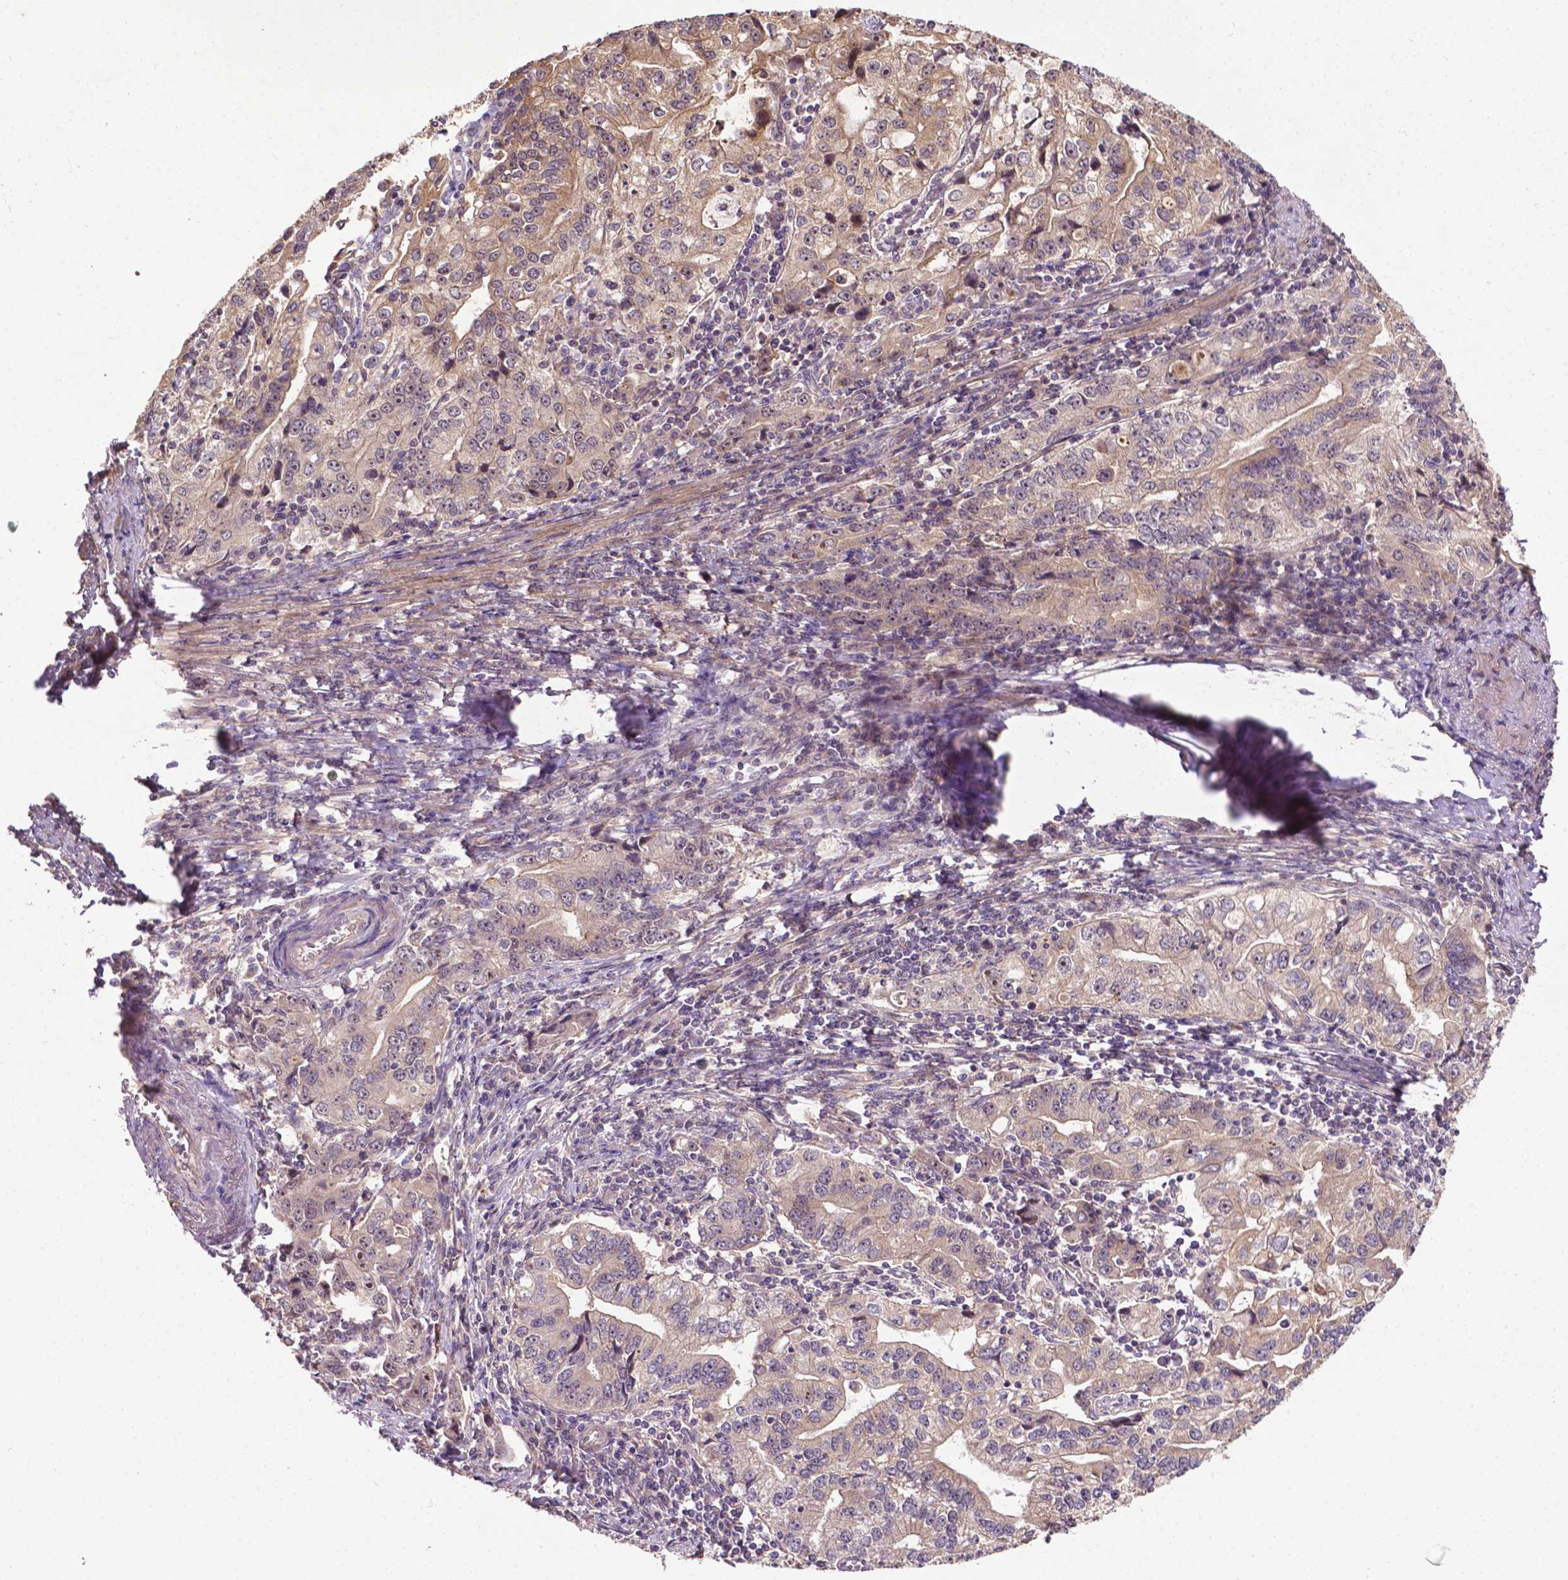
{"staining": {"intensity": "weak", "quantity": "25%-75%", "location": "cytoplasmic/membranous"}, "tissue": "stomach cancer", "cell_type": "Tumor cells", "image_type": "cancer", "snomed": [{"axis": "morphology", "description": "Adenocarcinoma, NOS"}, {"axis": "topography", "description": "Stomach, lower"}], "caption": "This micrograph demonstrates immunohistochemistry staining of human stomach cancer (adenocarcinoma), with low weak cytoplasmic/membranous staining in approximately 25%-75% of tumor cells.", "gene": "PARP3", "patient": {"sex": "female", "age": 72}}